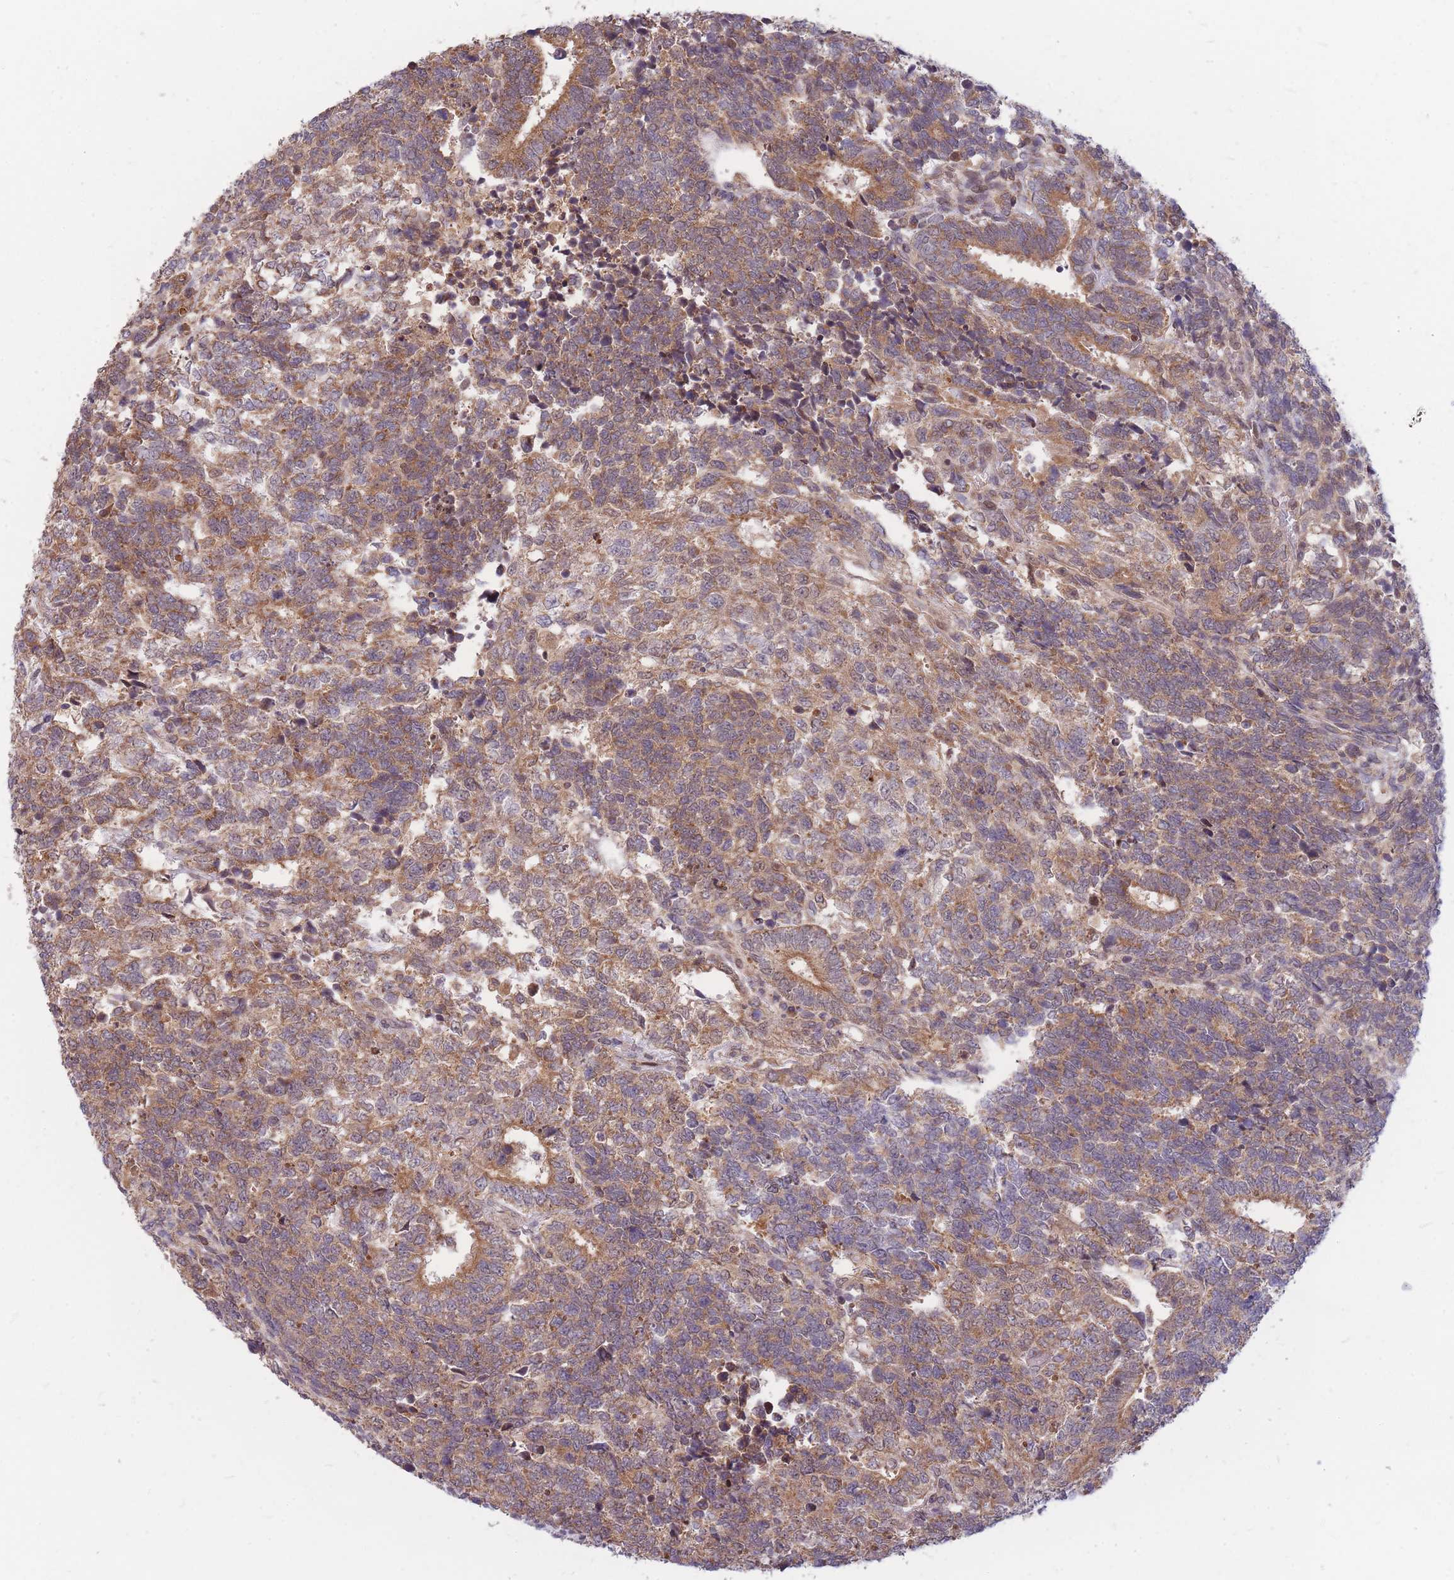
{"staining": {"intensity": "moderate", "quantity": ">75%", "location": "cytoplasmic/membranous,nuclear"}, "tissue": "testis cancer", "cell_type": "Tumor cells", "image_type": "cancer", "snomed": [{"axis": "morphology", "description": "Carcinoma, Embryonal, NOS"}, {"axis": "topography", "description": "Testis"}], "caption": "Immunohistochemistry histopathology image of neoplastic tissue: human embryonal carcinoma (testis) stained using immunohistochemistry (IHC) reveals medium levels of moderate protein expression localized specifically in the cytoplasmic/membranous and nuclear of tumor cells, appearing as a cytoplasmic/membranous and nuclear brown color.", "gene": "PTPMT1", "patient": {"sex": "male", "age": 23}}